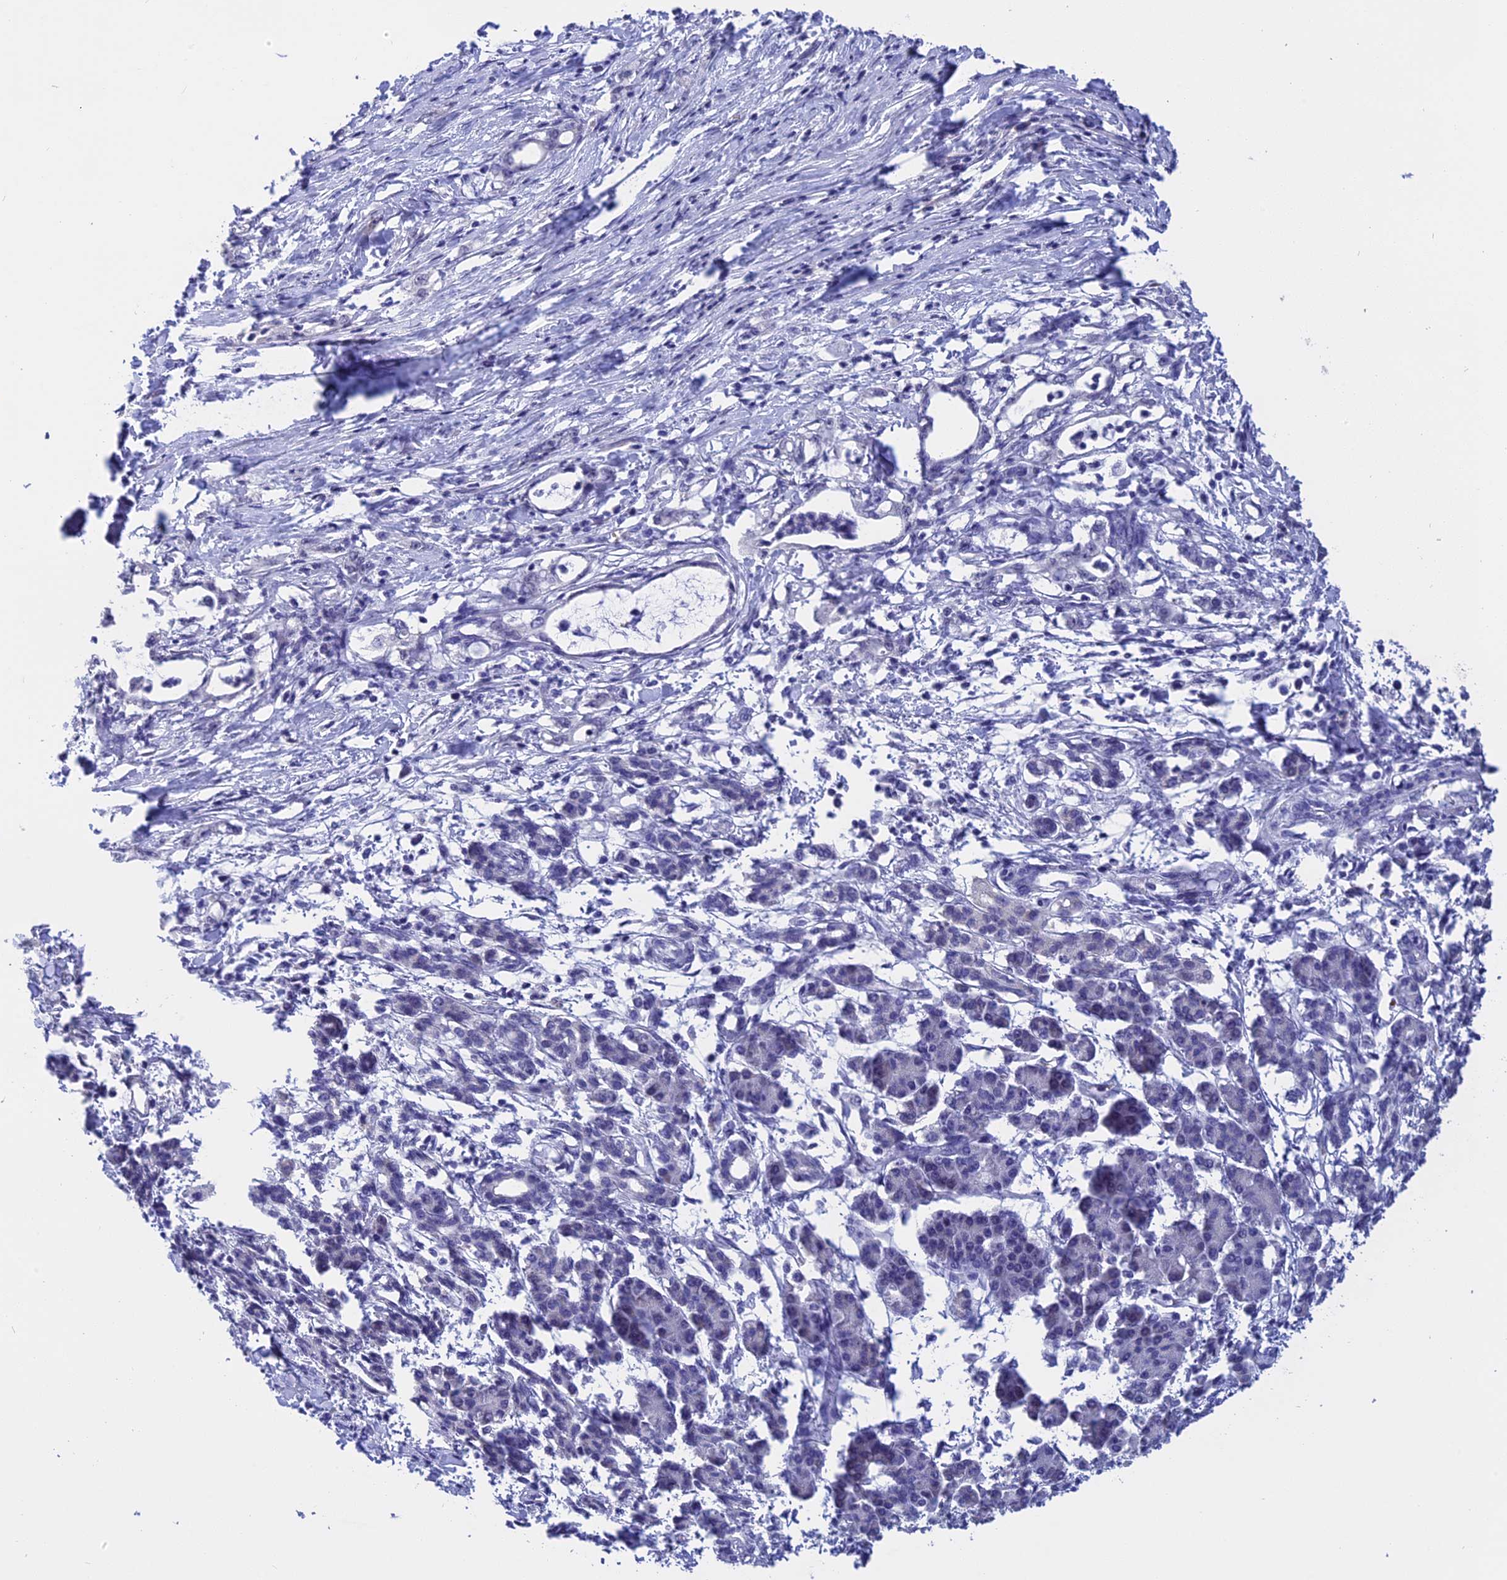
{"staining": {"intensity": "negative", "quantity": "none", "location": "none"}, "tissue": "pancreatic cancer", "cell_type": "Tumor cells", "image_type": "cancer", "snomed": [{"axis": "morphology", "description": "Adenocarcinoma, NOS"}, {"axis": "topography", "description": "Pancreas"}], "caption": "The photomicrograph exhibits no staining of tumor cells in pancreatic adenocarcinoma.", "gene": "KNOP1", "patient": {"sex": "female", "age": 55}}